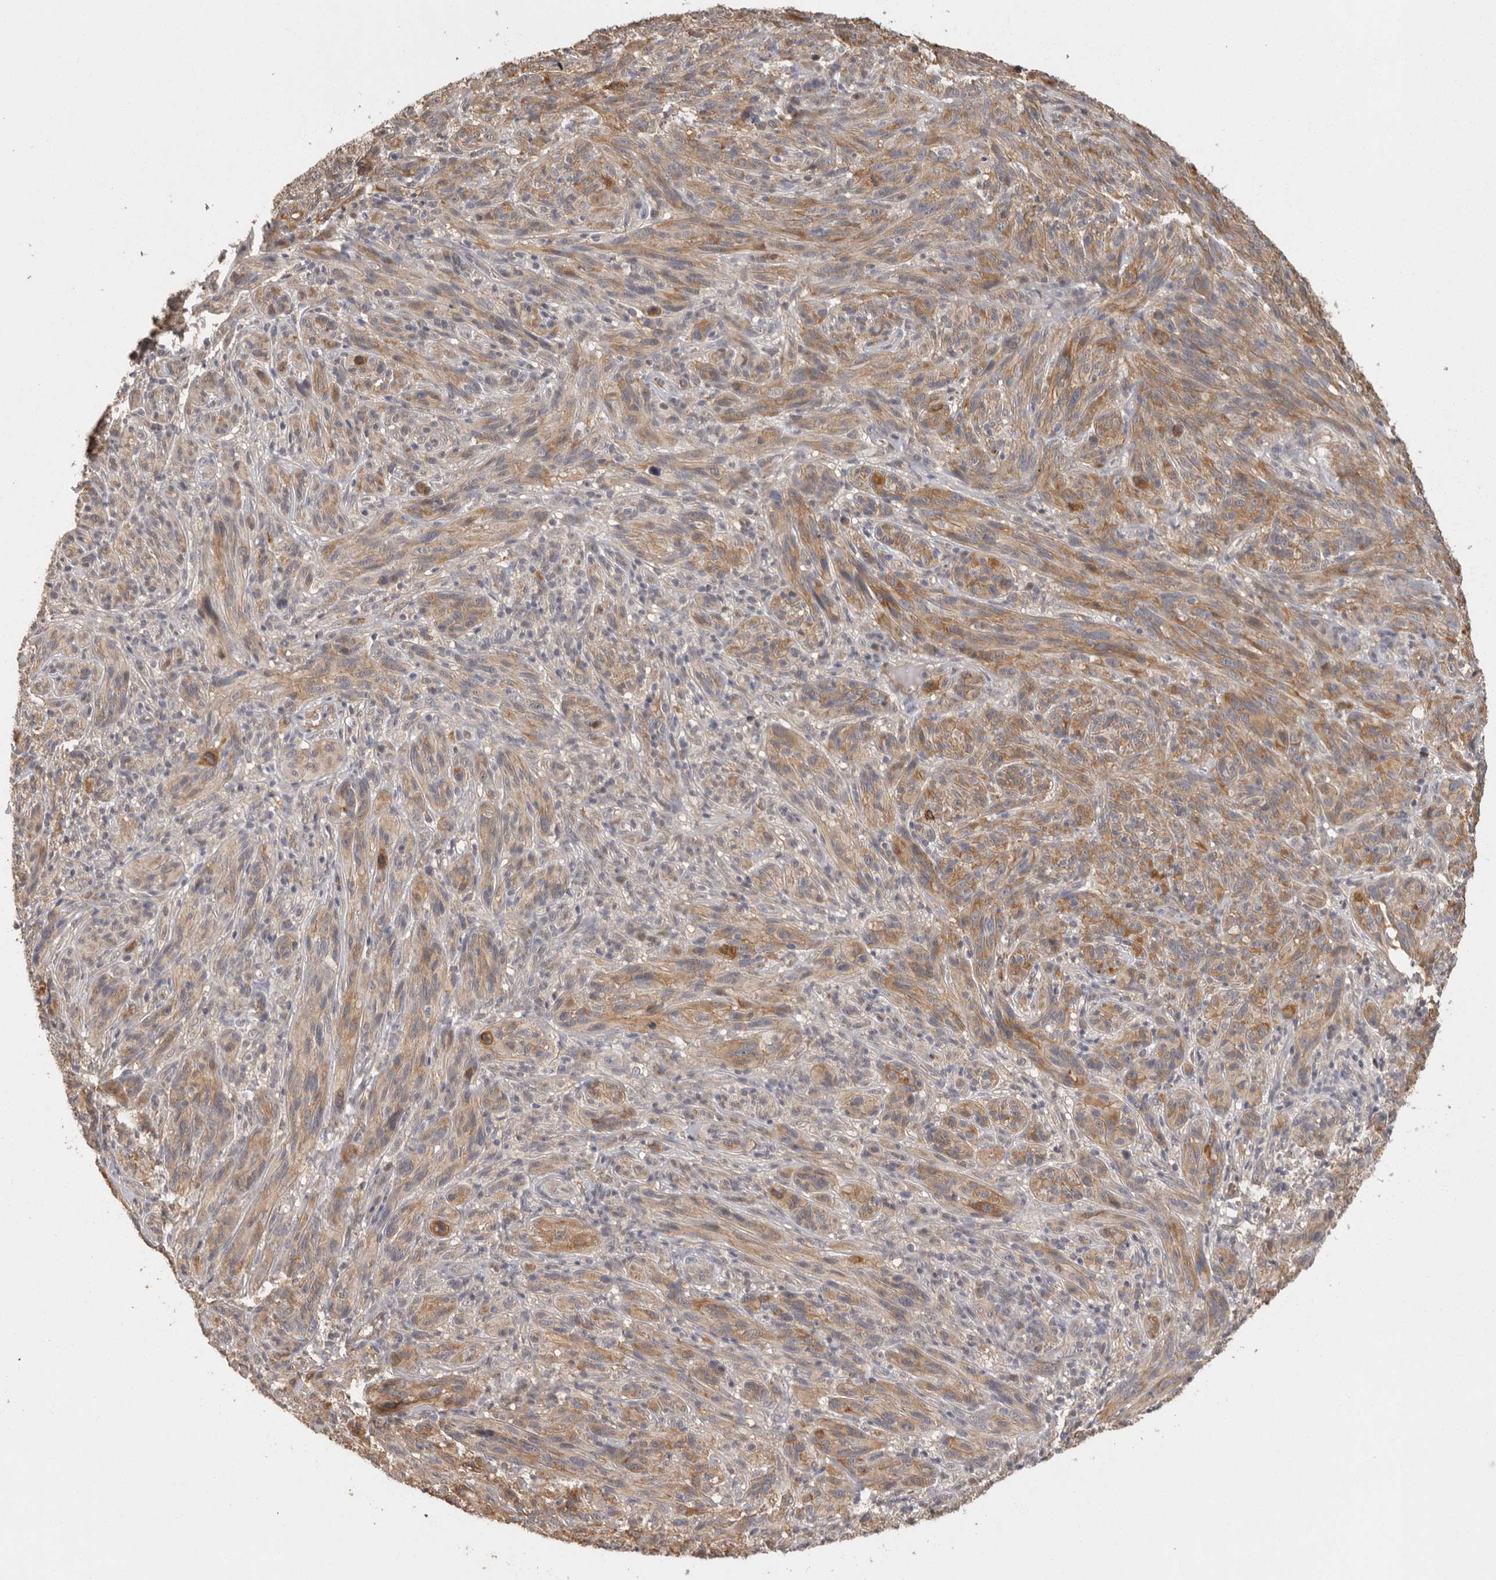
{"staining": {"intensity": "moderate", "quantity": "25%-75%", "location": "cytoplasmic/membranous"}, "tissue": "melanoma", "cell_type": "Tumor cells", "image_type": "cancer", "snomed": [{"axis": "morphology", "description": "Malignant melanoma, NOS"}, {"axis": "topography", "description": "Skin of head"}], "caption": "A histopathology image of human melanoma stained for a protein demonstrates moderate cytoplasmic/membranous brown staining in tumor cells.", "gene": "BAIAP2", "patient": {"sex": "male", "age": 96}}